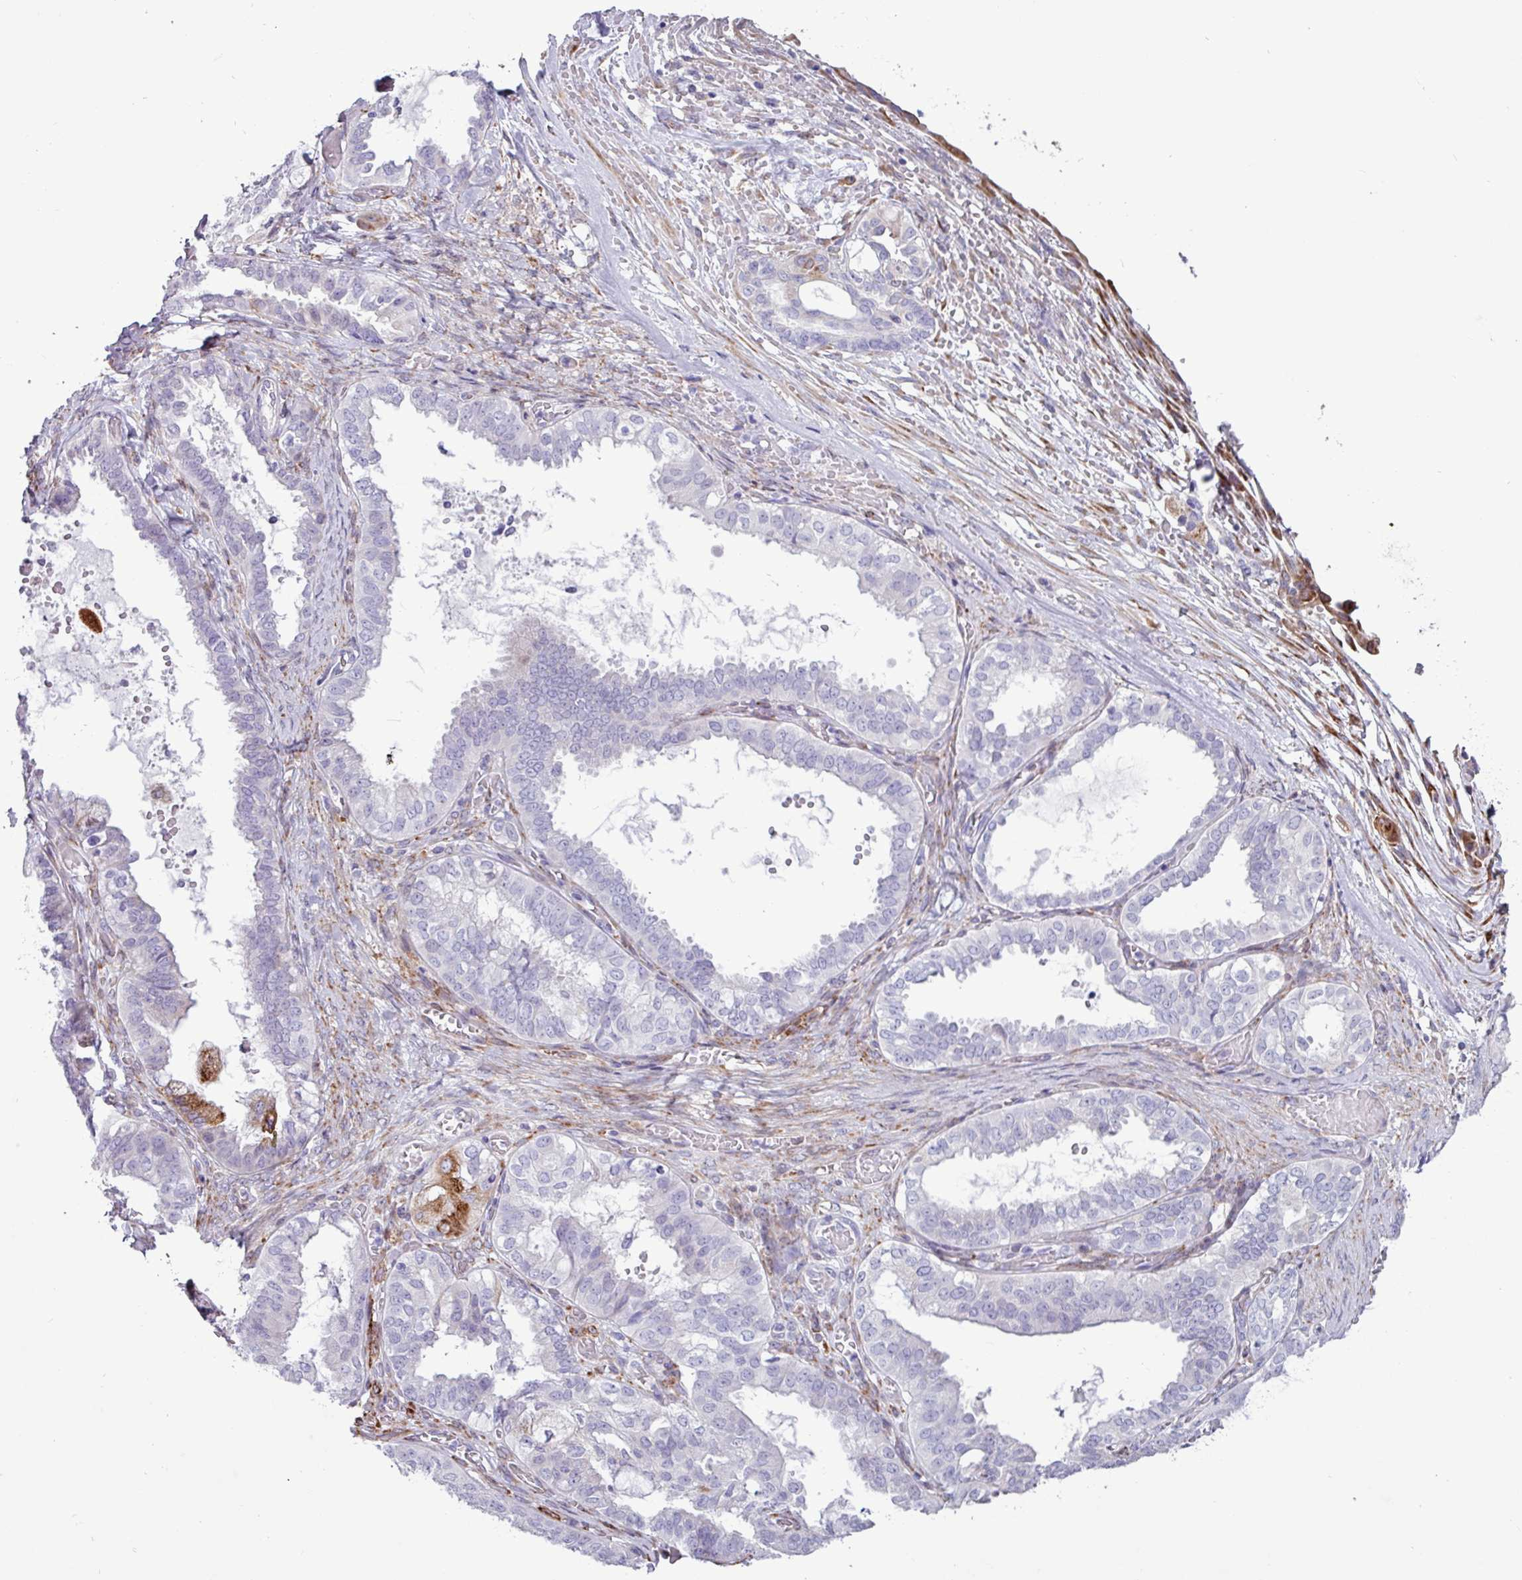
{"staining": {"intensity": "negative", "quantity": "none", "location": "none"}, "tissue": "ovarian cancer", "cell_type": "Tumor cells", "image_type": "cancer", "snomed": [{"axis": "morphology", "description": "Carcinoma, NOS"}, {"axis": "morphology", "description": "Carcinoma, endometroid"}, {"axis": "topography", "description": "Ovary"}], "caption": "There is no significant positivity in tumor cells of ovarian carcinoma.", "gene": "PPP1R35", "patient": {"sex": "female", "age": 50}}